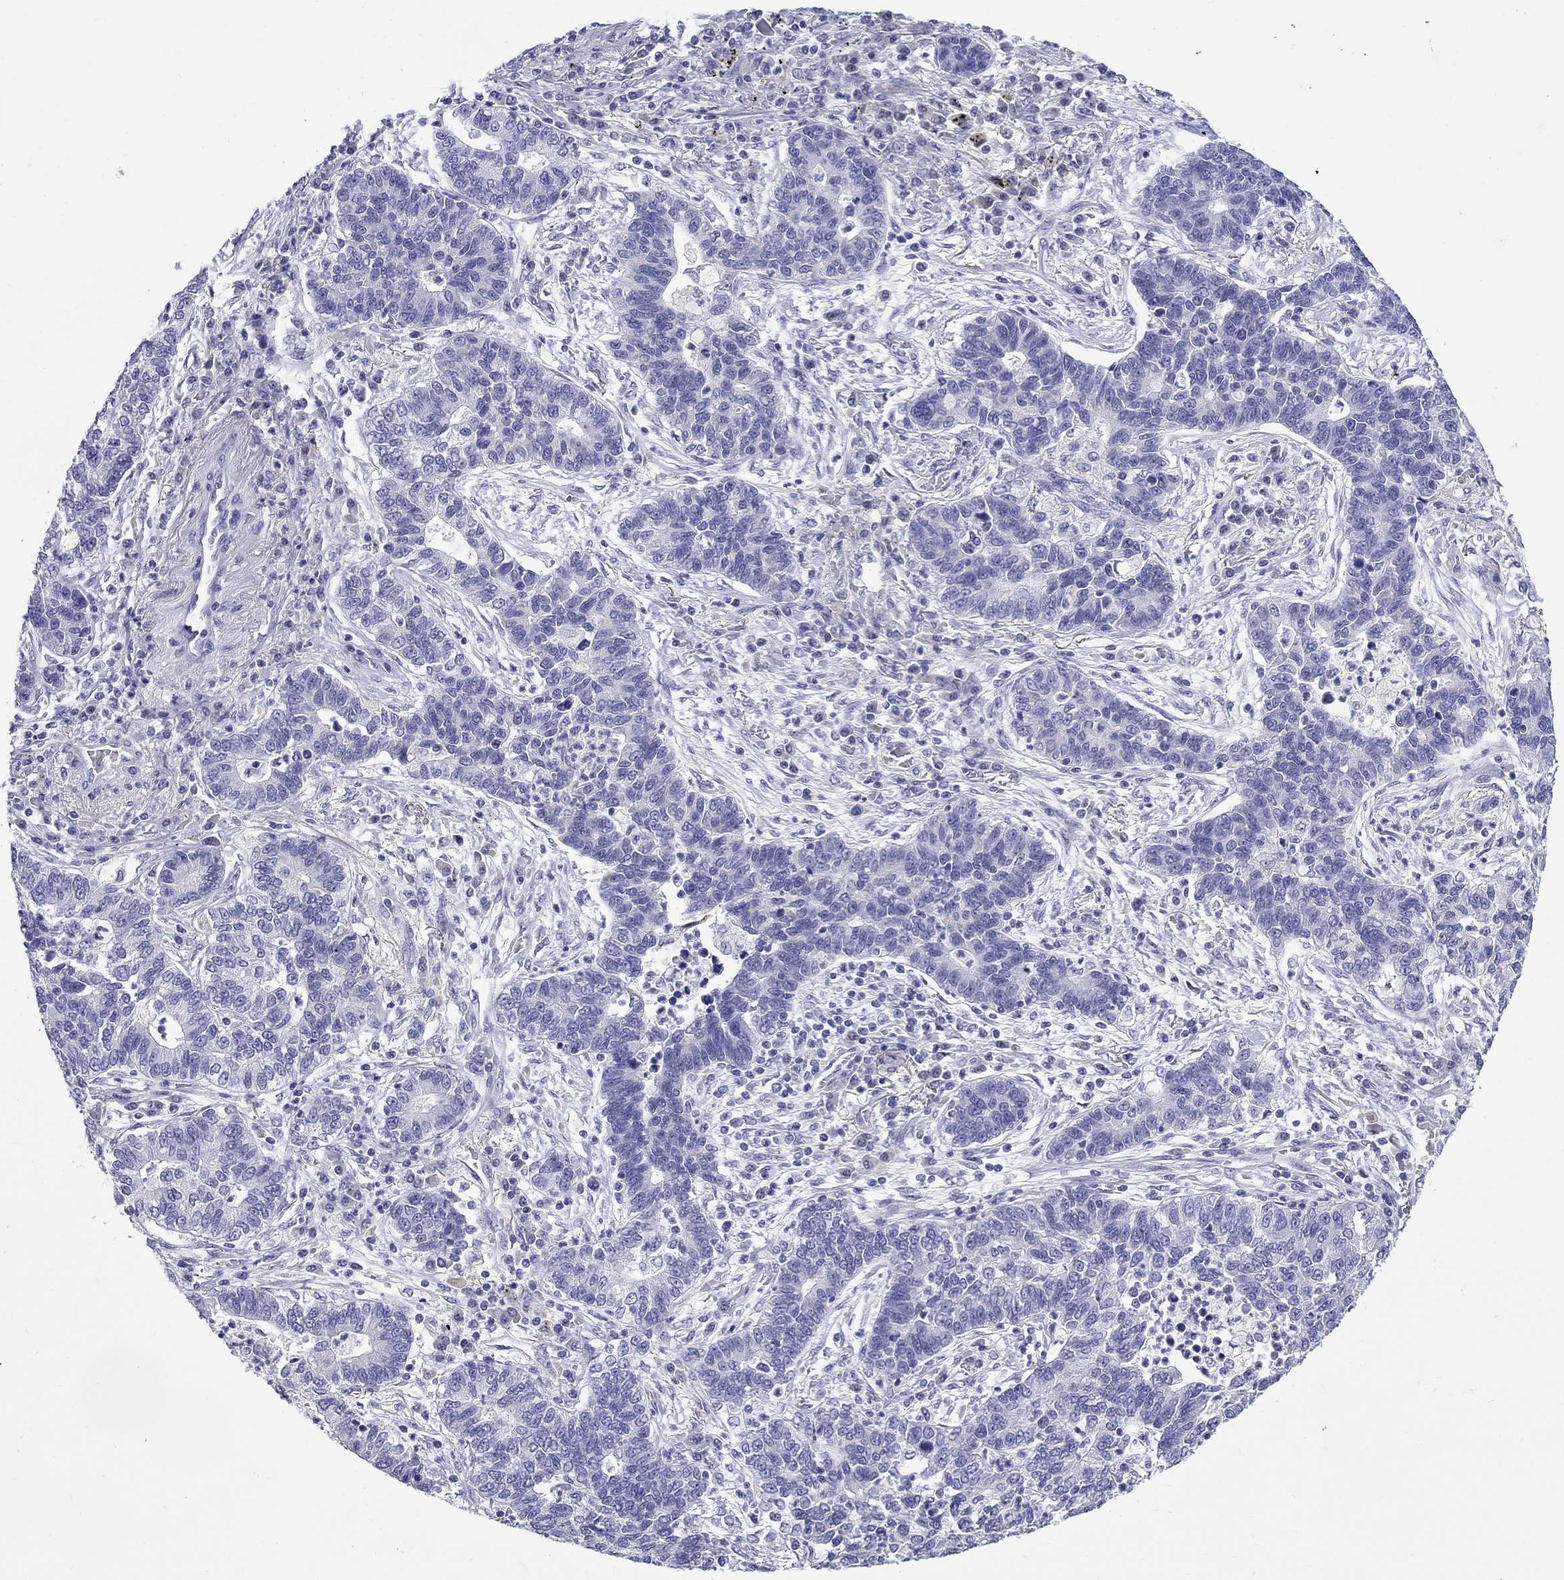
{"staining": {"intensity": "negative", "quantity": "none", "location": "none"}, "tissue": "lung cancer", "cell_type": "Tumor cells", "image_type": "cancer", "snomed": [{"axis": "morphology", "description": "Adenocarcinoma, NOS"}, {"axis": "topography", "description": "Lung"}], "caption": "The immunohistochemistry micrograph has no significant expression in tumor cells of adenocarcinoma (lung) tissue.", "gene": "ABCA4", "patient": {"sex": "female", "age": 57}}